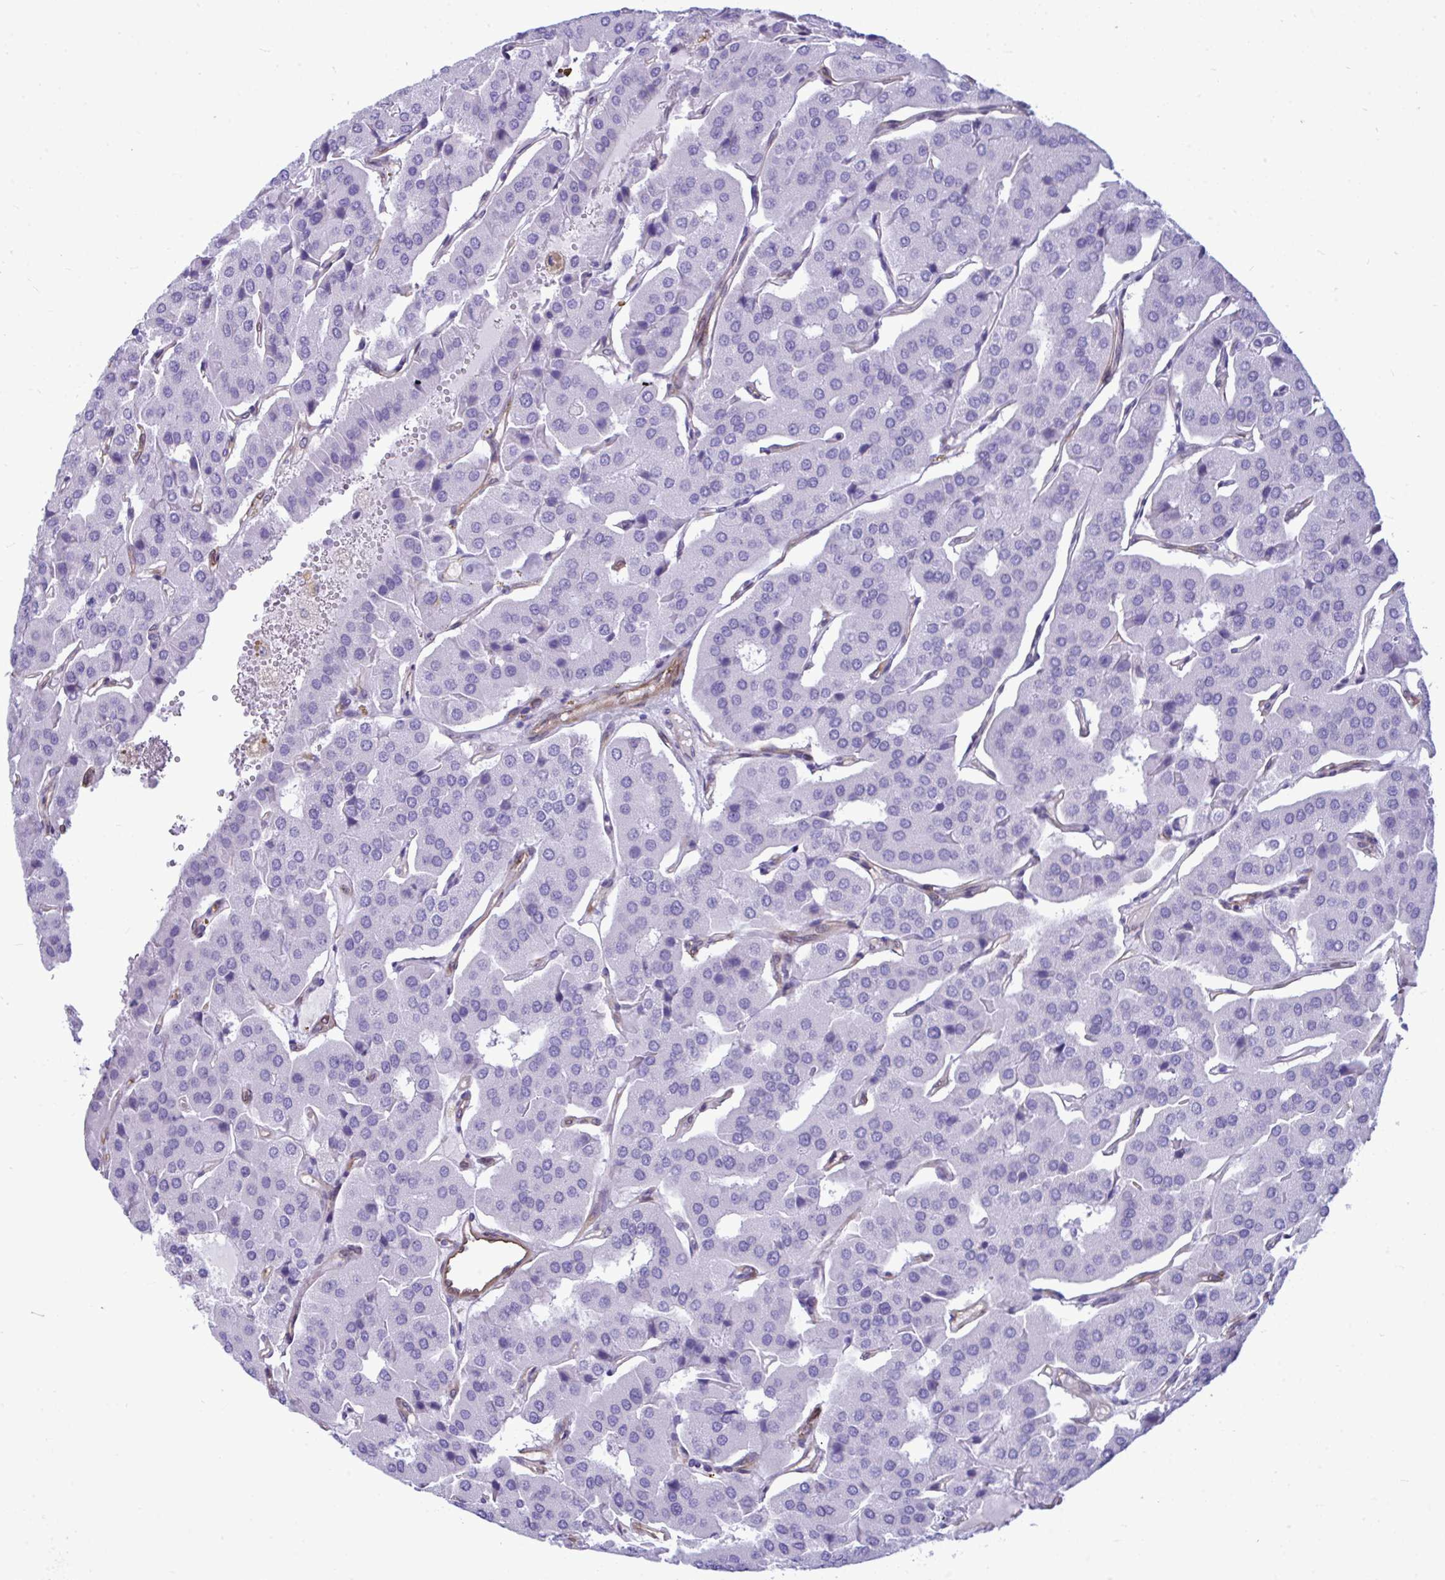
{"staining": {"intensity": "negative", "quantity": "none", "location": "none"}, "tissue": "parathyroid gland", "cell_type": "Glandular cells", "image_type": "normal", "snomed": [{"axis": "morphology", "description": "Normal tissue, NOS"}, {"axis": "morphology", "description": "Adenoma, NOS"}, {"axis": "topography", "description": "Parathyroid gland"}], "caption": "Immunohistochemistry histopathology image of benign parathyroid gland: human parathyroid gland stained with DAB exhibits no significant protein positivity in glandular cells.", "gene": "LIMS2", "patient": {"sex": "female", "age": 86}}